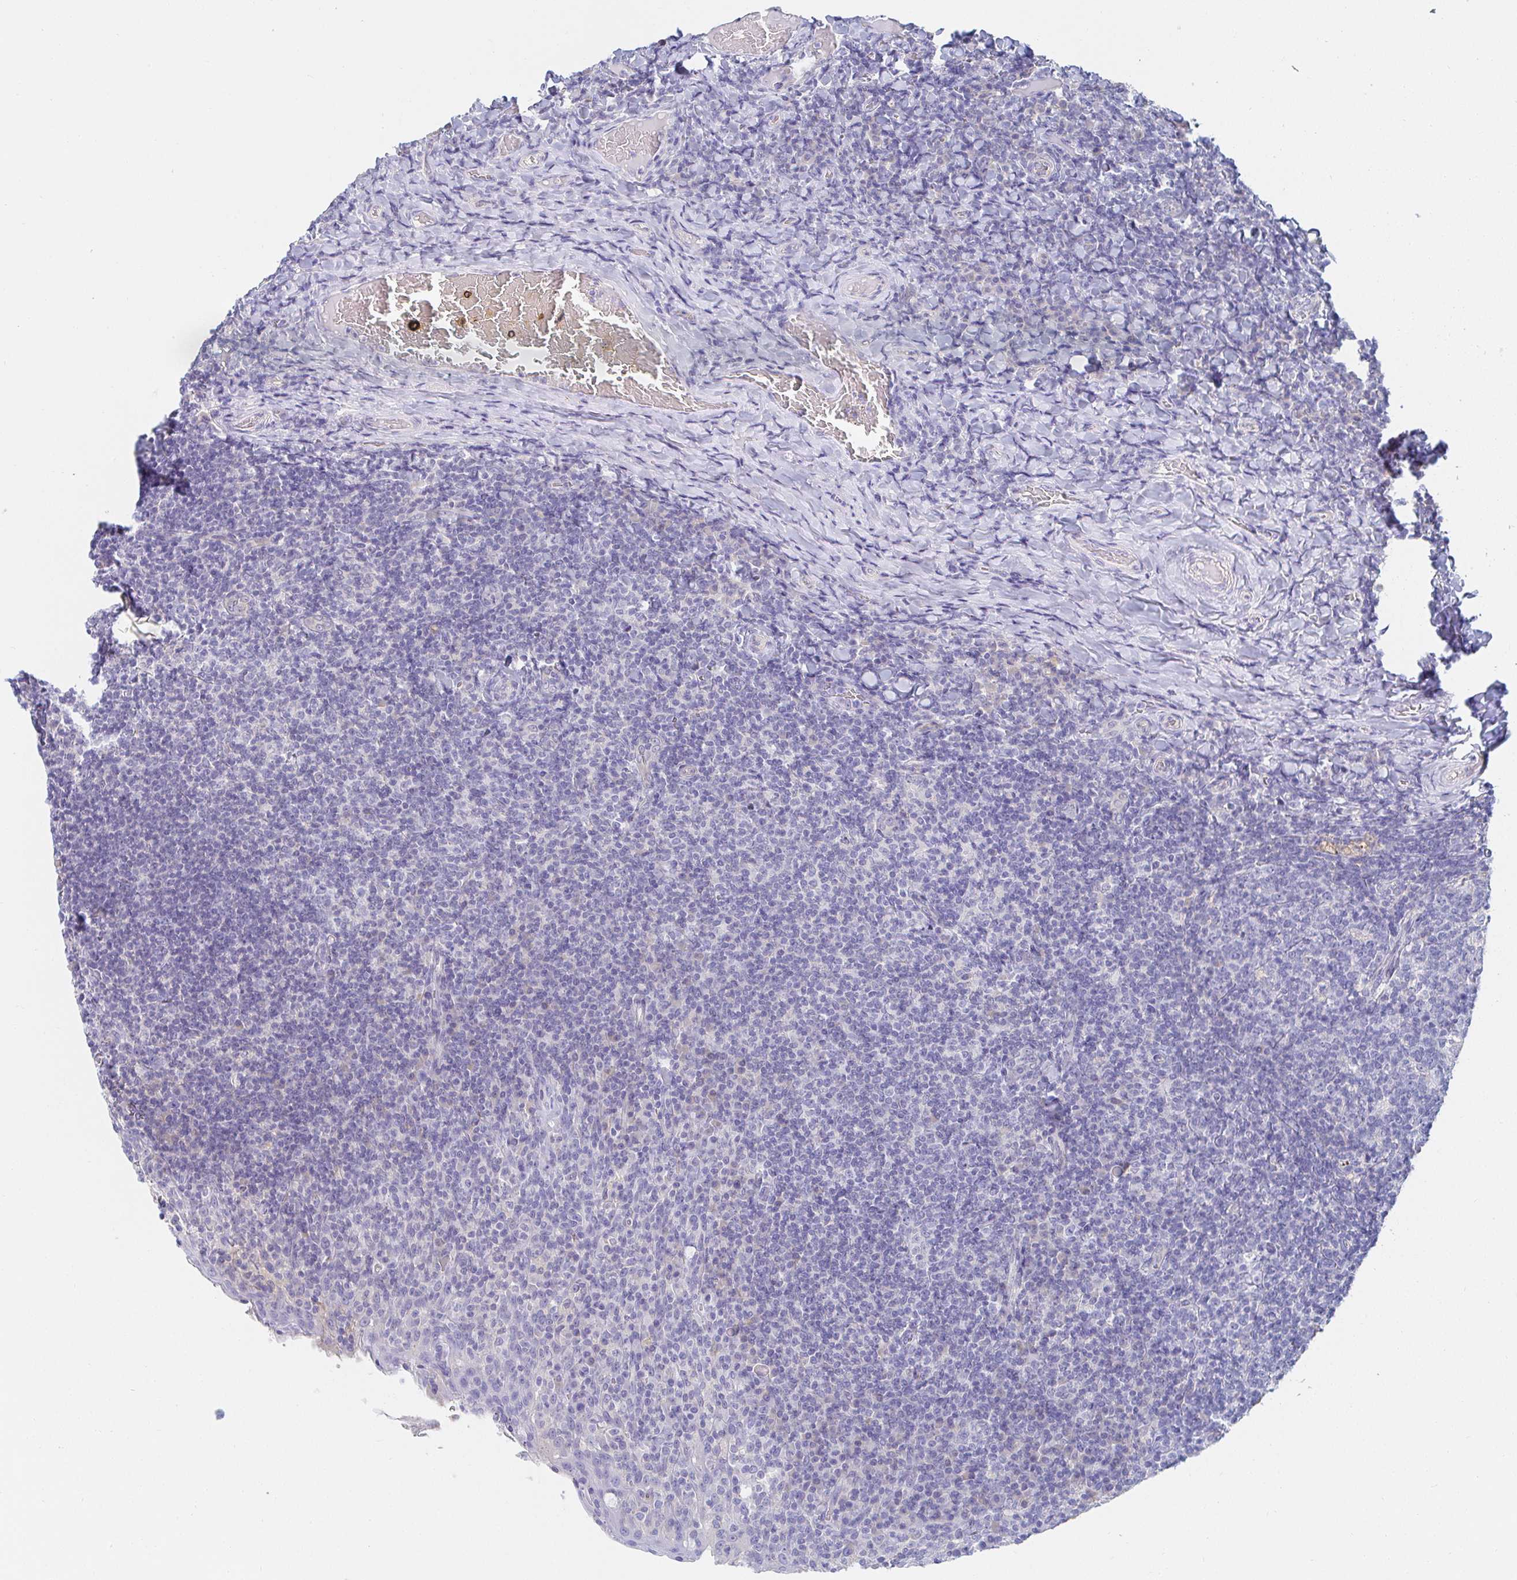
{"staining": {"intensity": "negative", "quantity": "none", "location": "none"}, "tissue": "tonsil", "cell_type": "Germinal center cells", "image_type": "normal", "snomed": [{"axis": "morphology", "description": "Normal tissue, NOS"}, {"axis": "topography", "description": "Tonsil"}], "caption": "Immunohistochemistry (IHC) photomicrograph of normal tonsil: tonsil stained with DAB demonstrates no significant protein positivity in germinal center cells. Nuclei are stained in blue.", "gene": "PDE6B", "patient": {"sex": "female", "age": 10}}